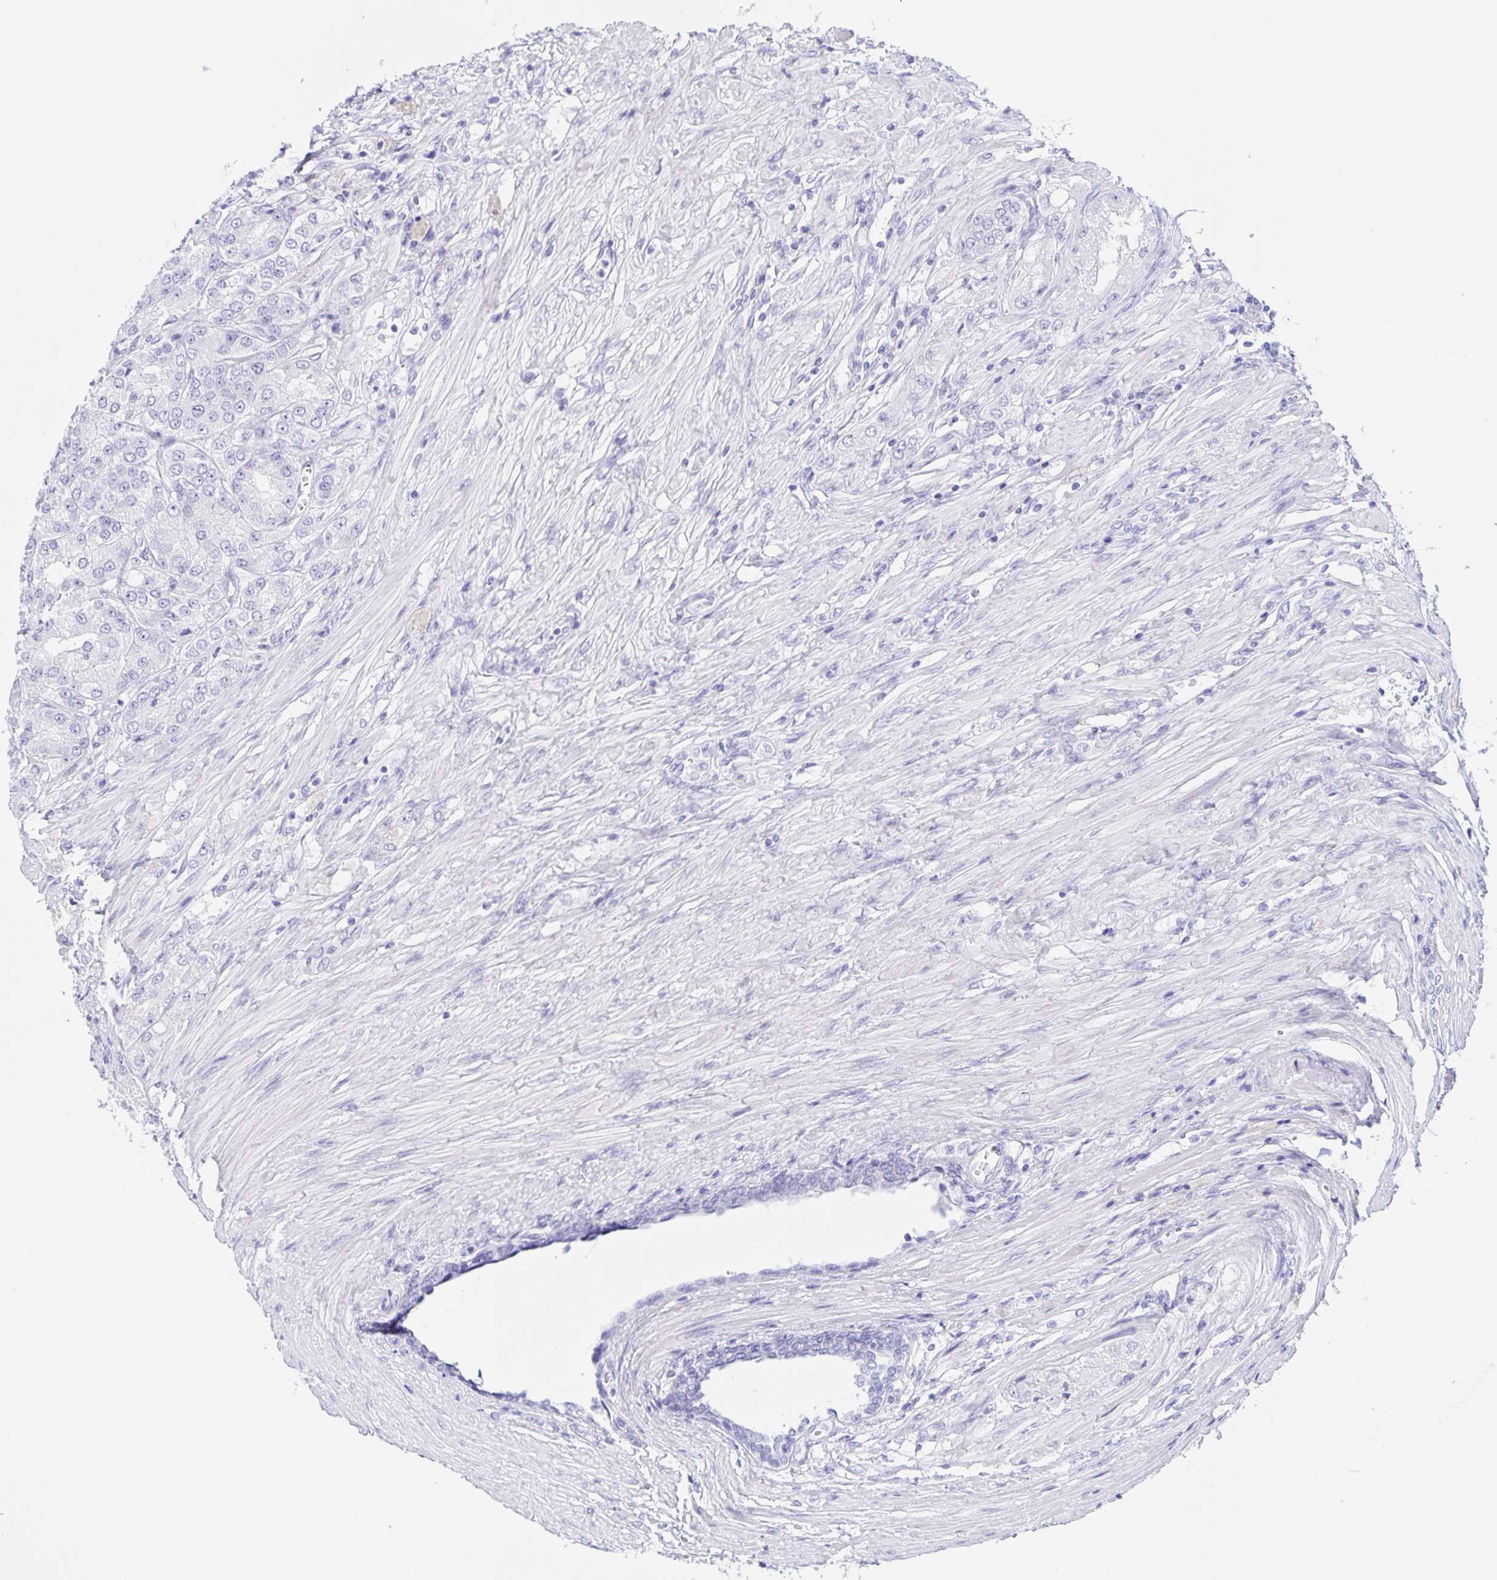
{"staining": {"intensity": "negative", "quantity": "none", "location": "none"}, "tissue": "prostate cancer", "cell_type": "Tumor cells", "image_type": "cancer", "snomed": [{"axis": "morphology", "description": "Adenocarcinoma, High grade"}, {"axis": "topography", "description": "Prostate"}], "caption": "A histopathology image of prostate cancer (high-grade adenocarcinoma) stained for a protein exhibits no brown staining in tumor cells. (Immunohistochemistry (ihc), brightfield microscopy, high magnification).", "gene": "TGIF2LX", "patient": {"sex": "male", "age": 61}}